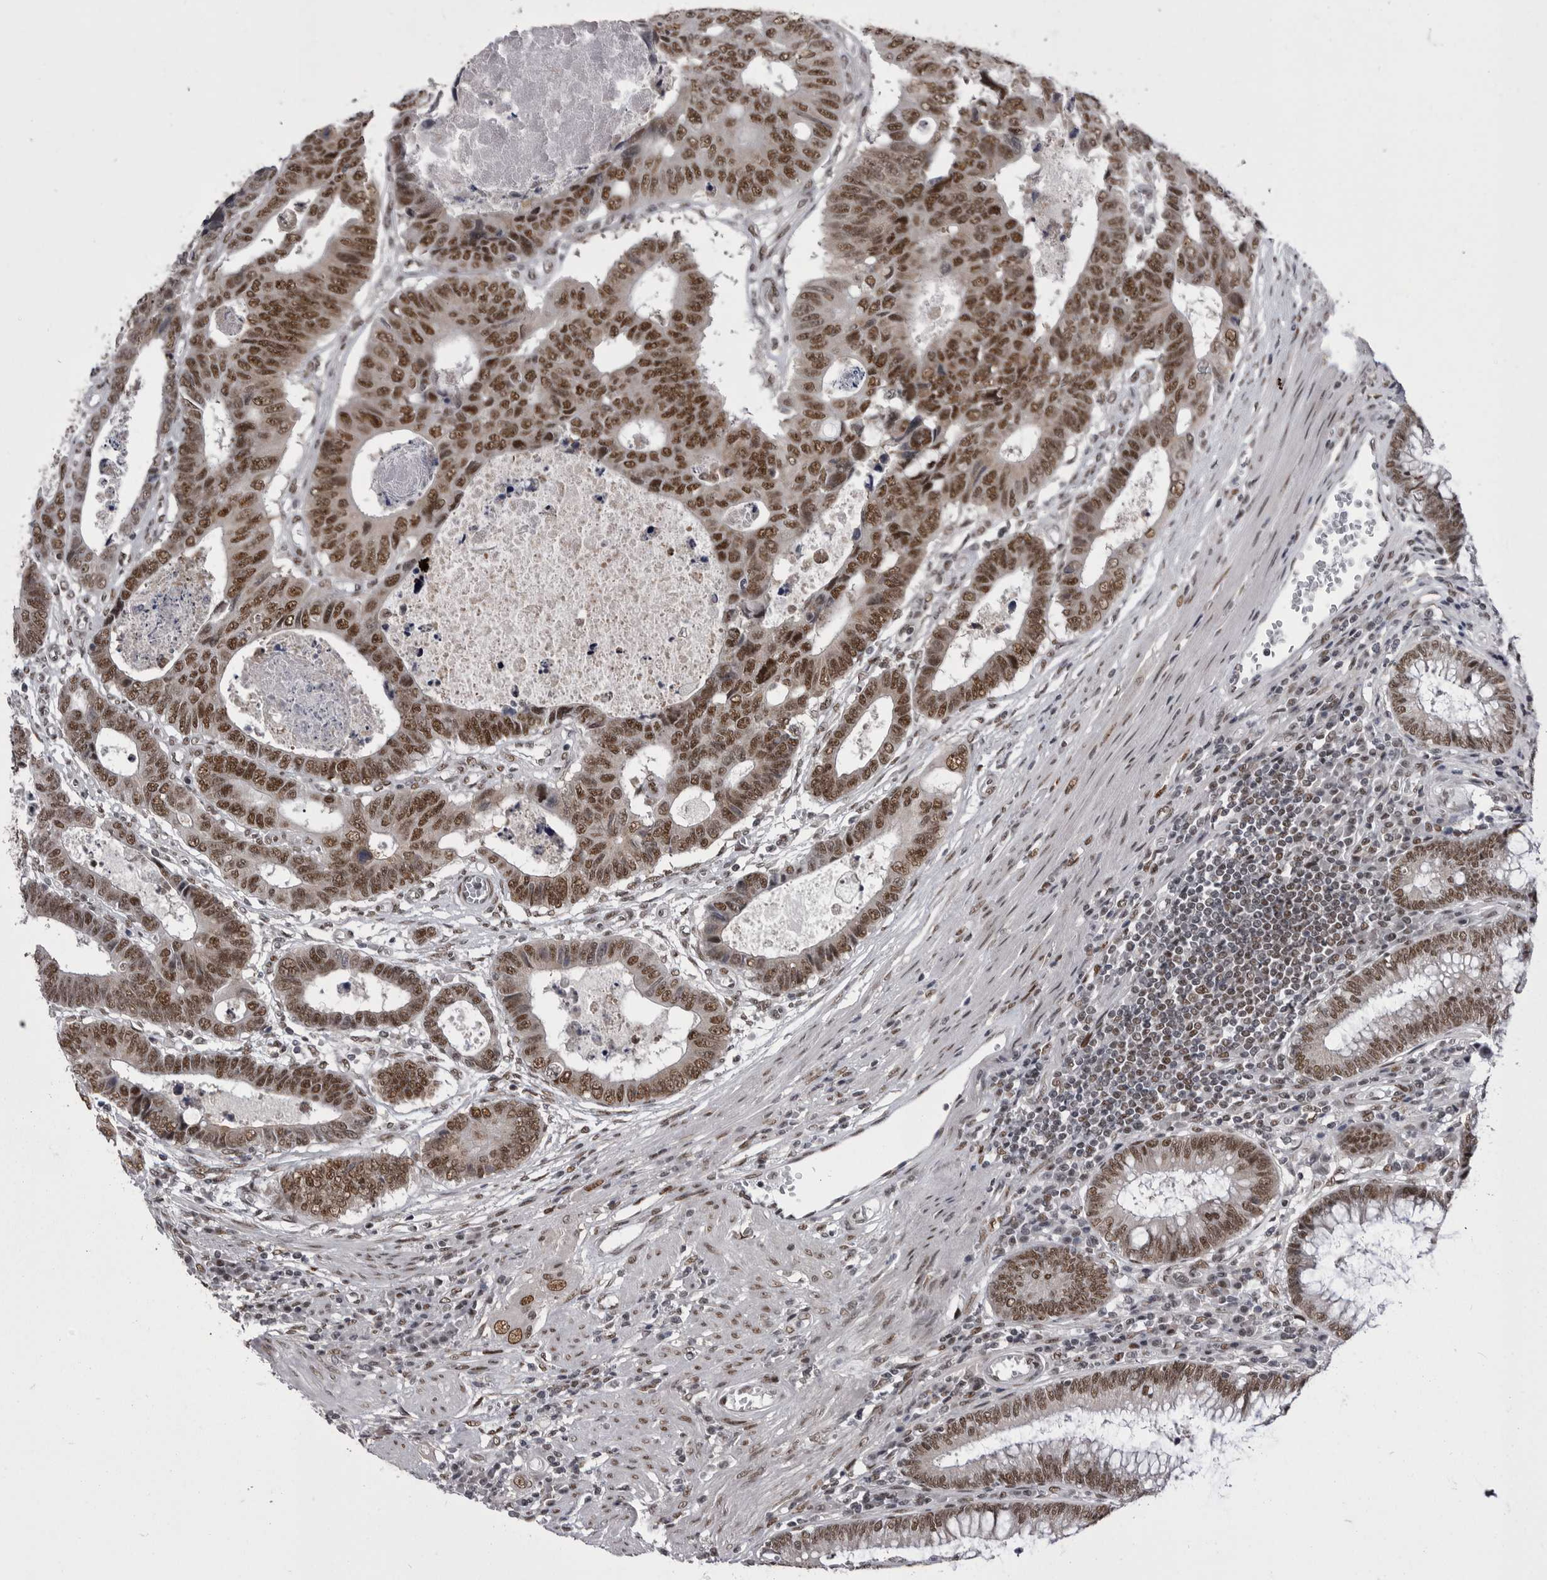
{"staining": {"intensity": "strong", "quantity": ">75%", "location": "nuclear"}, "tissue": "colorectal cancer", "cell_type": "Tumor cells", "image_type": "cancer", "snomed": [{"axis": "morphology", "description": "Adenocarcinoma, NOS"}, {"axis": "topography", "description": "Rectum"}], "caption": "Immunohistochemistry (IHC) of human colorectal cancer displays high levels of strong nuclear expression in approximately >75% of tumor cells.", "gene": "MEPCE", "patient": {"sex": "male", "age": 84}}